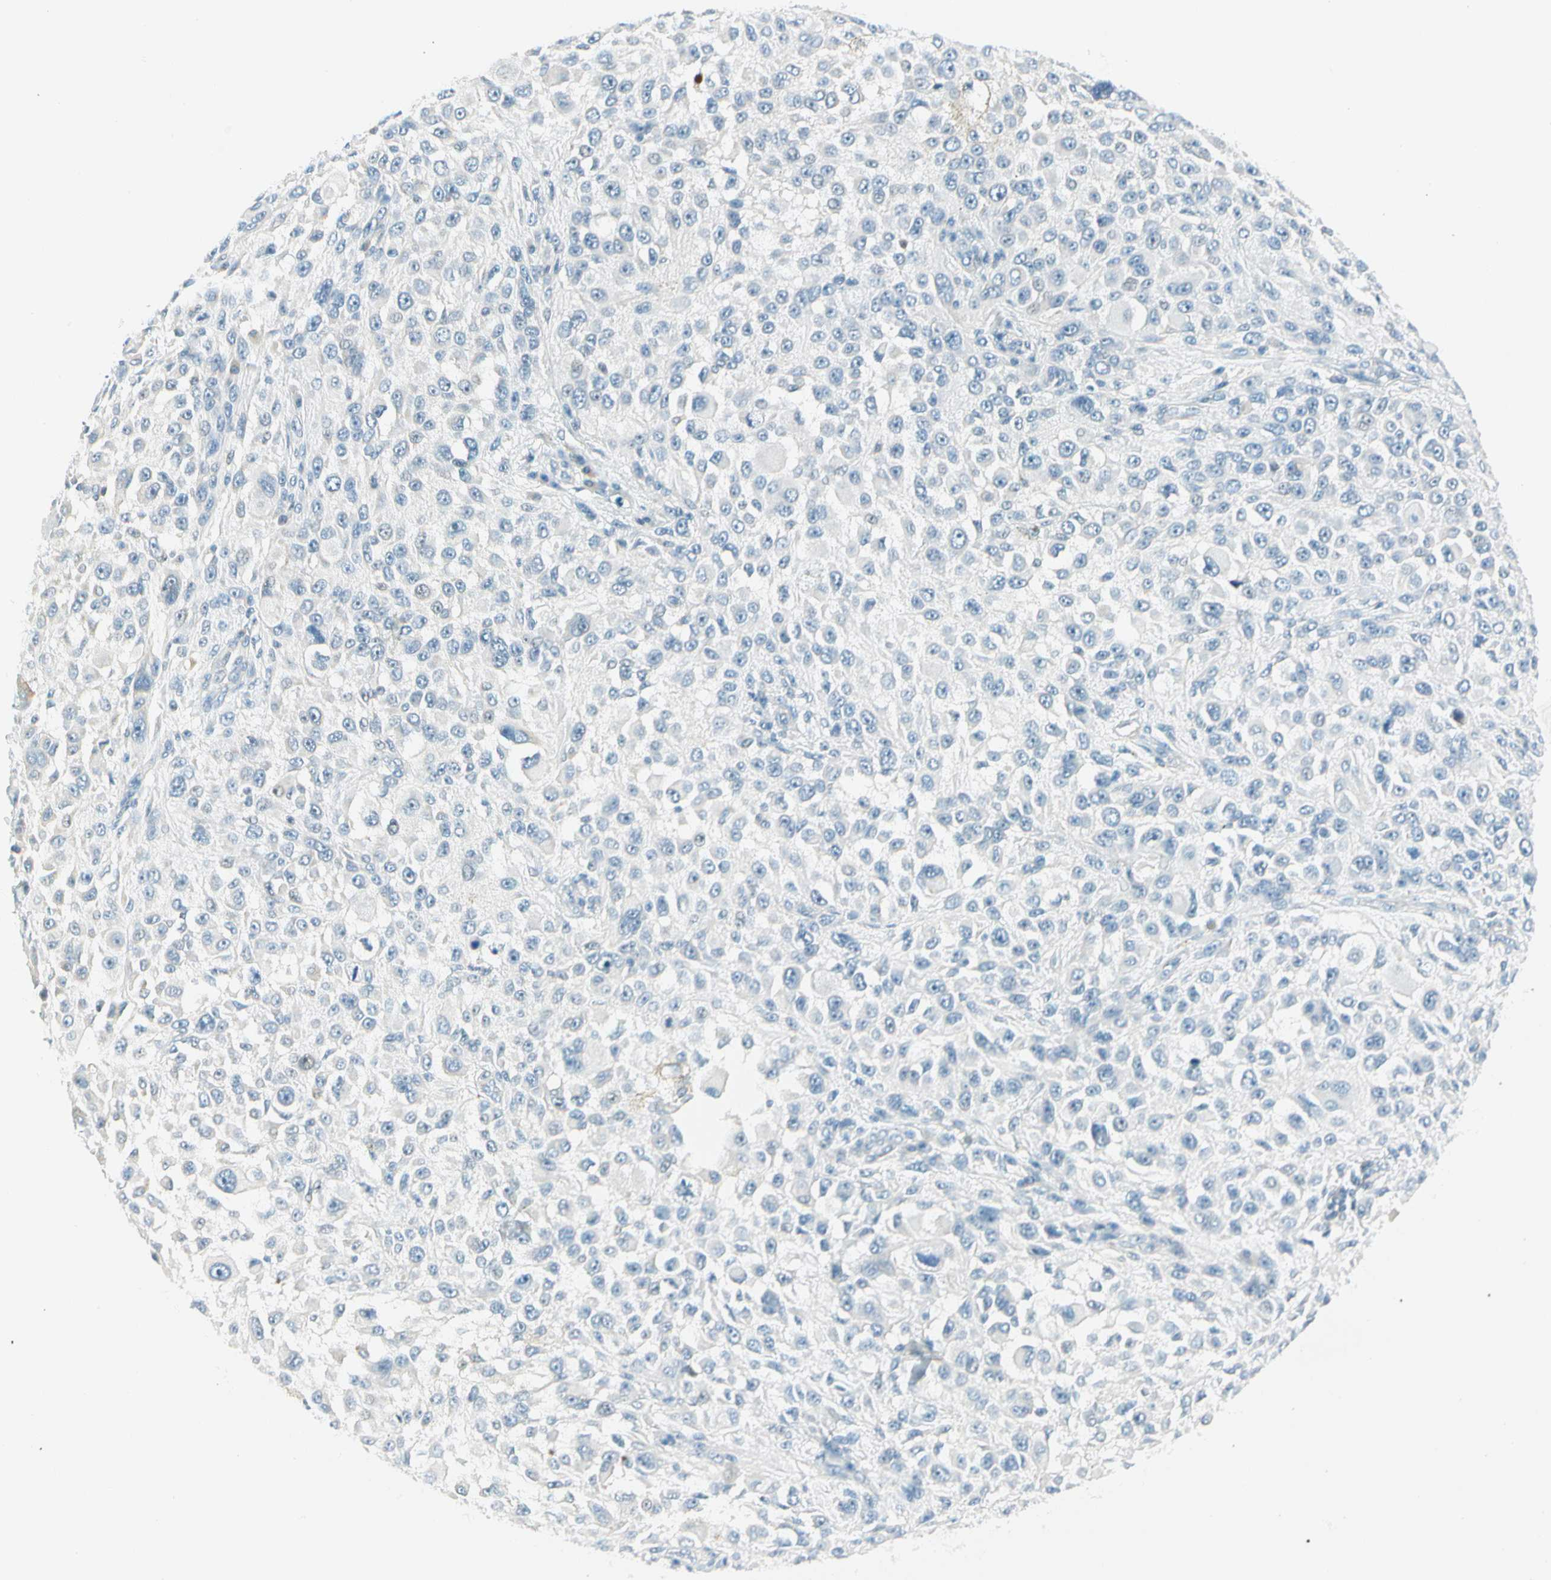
{"staining": {"intensity": "negative", "quantity": "none", "location": "none"}, "tissue": "melanoma", "cell_type": "Tumor cells", "image_type": "cancer", "snomed": [{"axis": "morphology", "description": "Necrosis, NOS"}, {"axis": "morphology", "description": "Malignant melanoma, NOS"}, {"axis": "topography", "description": "Skin"}], "caption": "Histopathology image shows no protein positivity in tumor cells of melanoma tissue.", "gene": "ZSCAN1", "patient": {"sex": "female", "age": 87}}